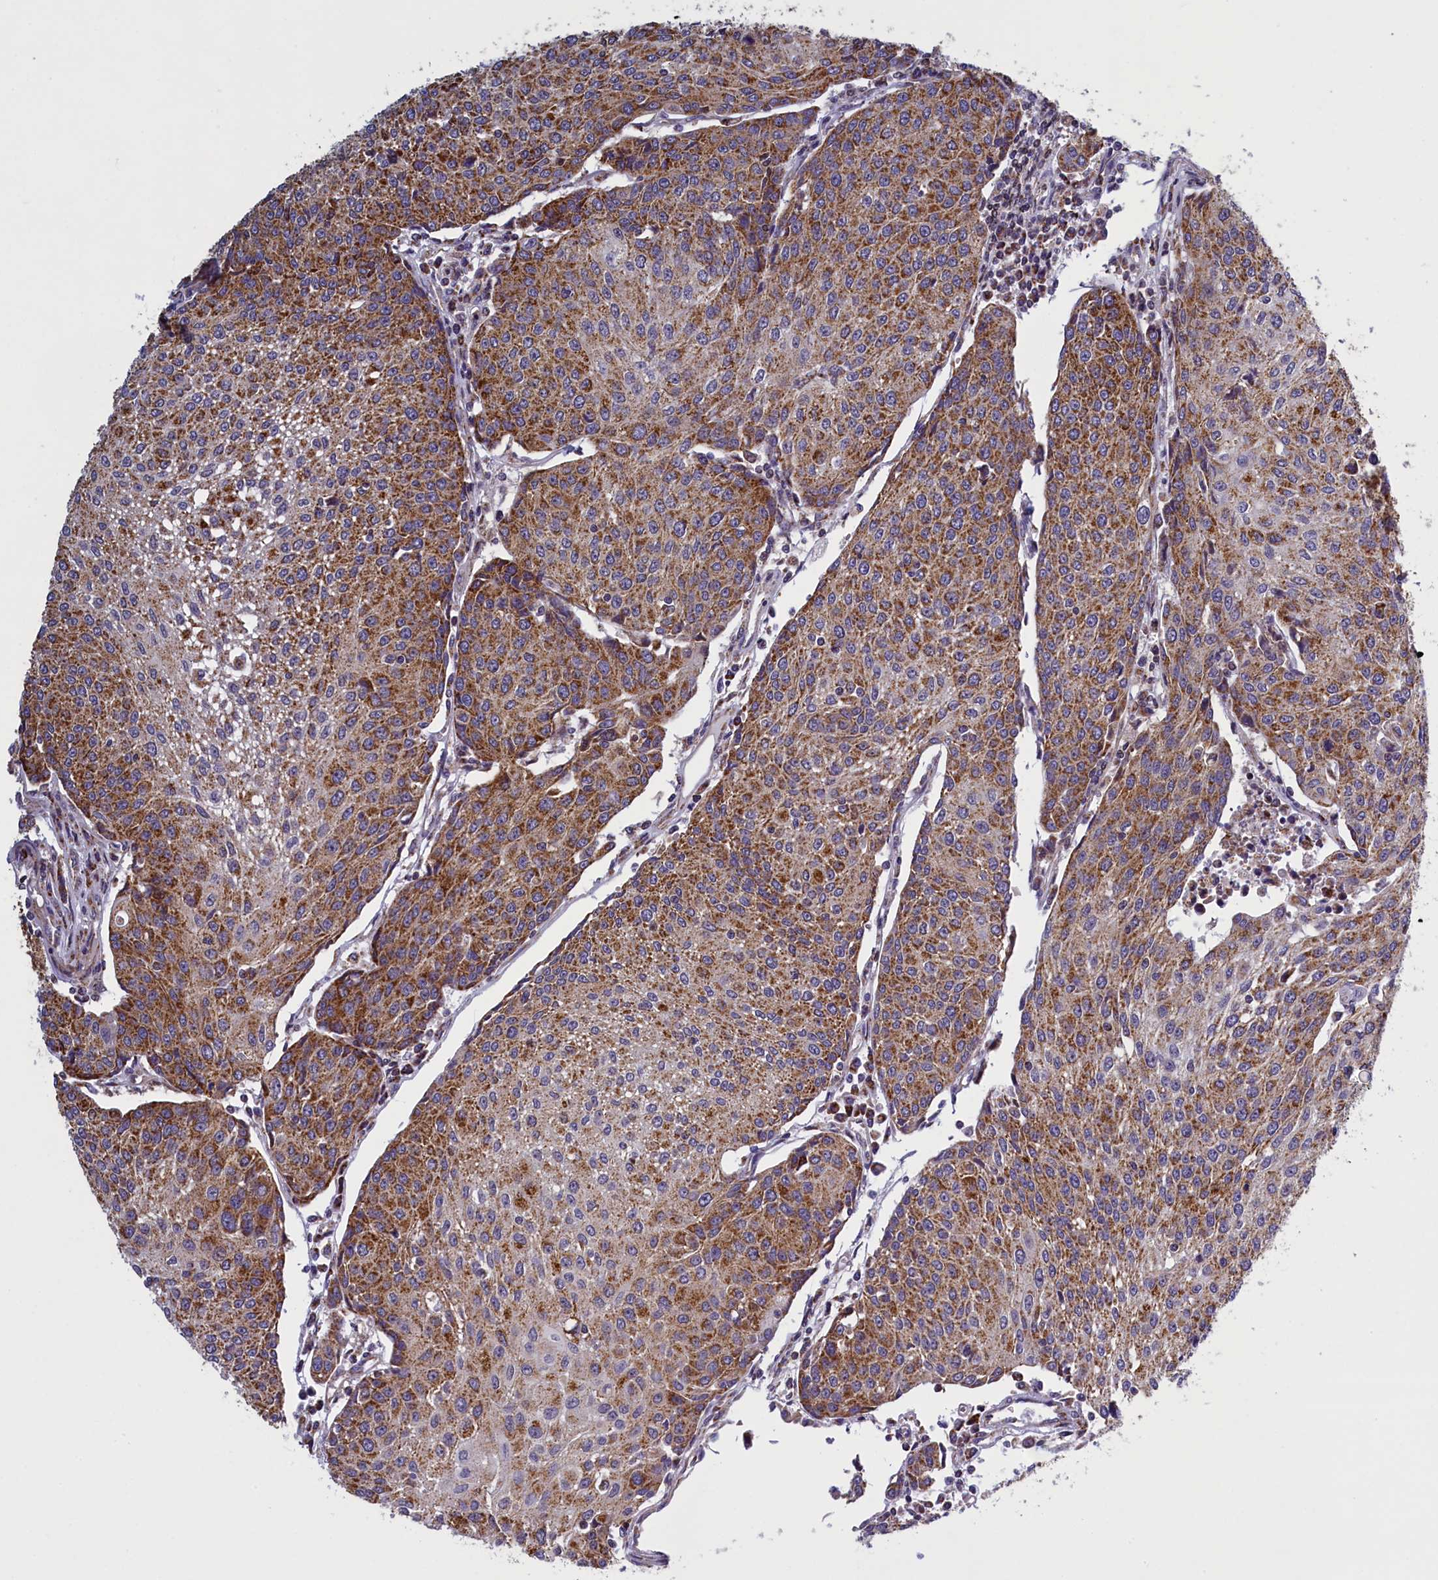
{"staining": {"intensity": "moderate", "quantity": ">75%", "location": "cytoplasmic/membranous"}, "tissue": "urothelial cancer", "cell_type": "Tumor cells", "image_type": "cancer", "snomed": [{"axis": "morphology", "description": "Urothelial carcinoma, High grade"}, {"axis": "topography", "description": "Urinary bladder"}], "caption": "Tumor cells demonstrate medium levels of moderate cytoplasmic/membranous staining in about >75% of cells in human urothelial carcinoma (high-grade).", "gene": "IFT122", "patient": {"sex": "female", "age": 85}}